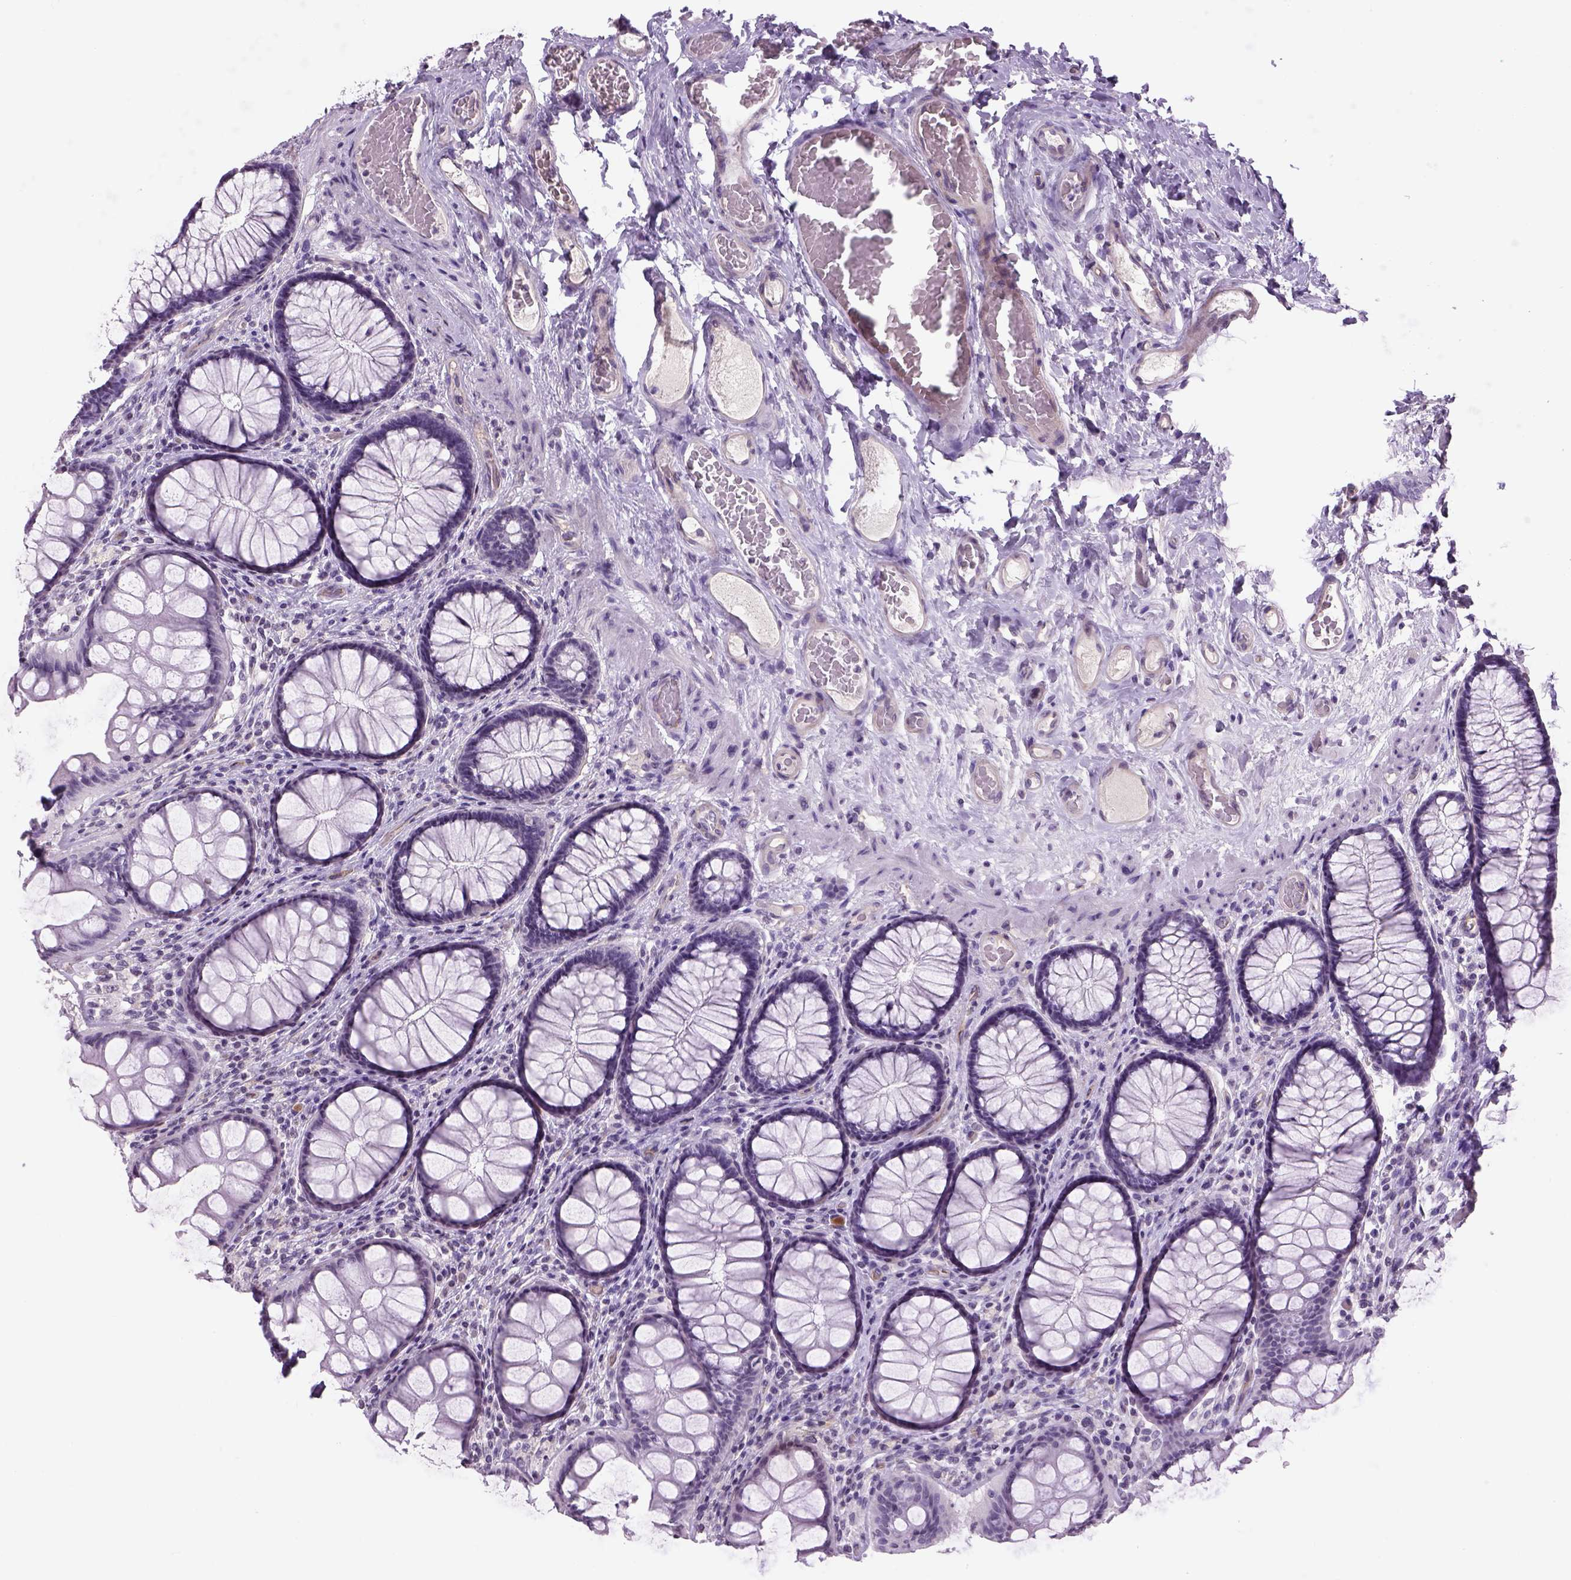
{"staining": {"intensity": "negative", "quantity": "none", "location": "none"}, "tissue": "colon", "cell_type": "Endothelial cells", "image_type": "normal", "snomed": [{"axis": "morphology", "description": "Normal tissue, NOS"}, {"axis": "topography", "description": "Colon"}], "caption": "Immunohistochemistry (IHC) photomicrograph of normal colon: human colon stained with DAB (3,3'-diaminobenzidine) displays no significant protein expression in endothelial cells.", "gene": "PRRT1", "patient": {"sex": "female", "age": 65}}